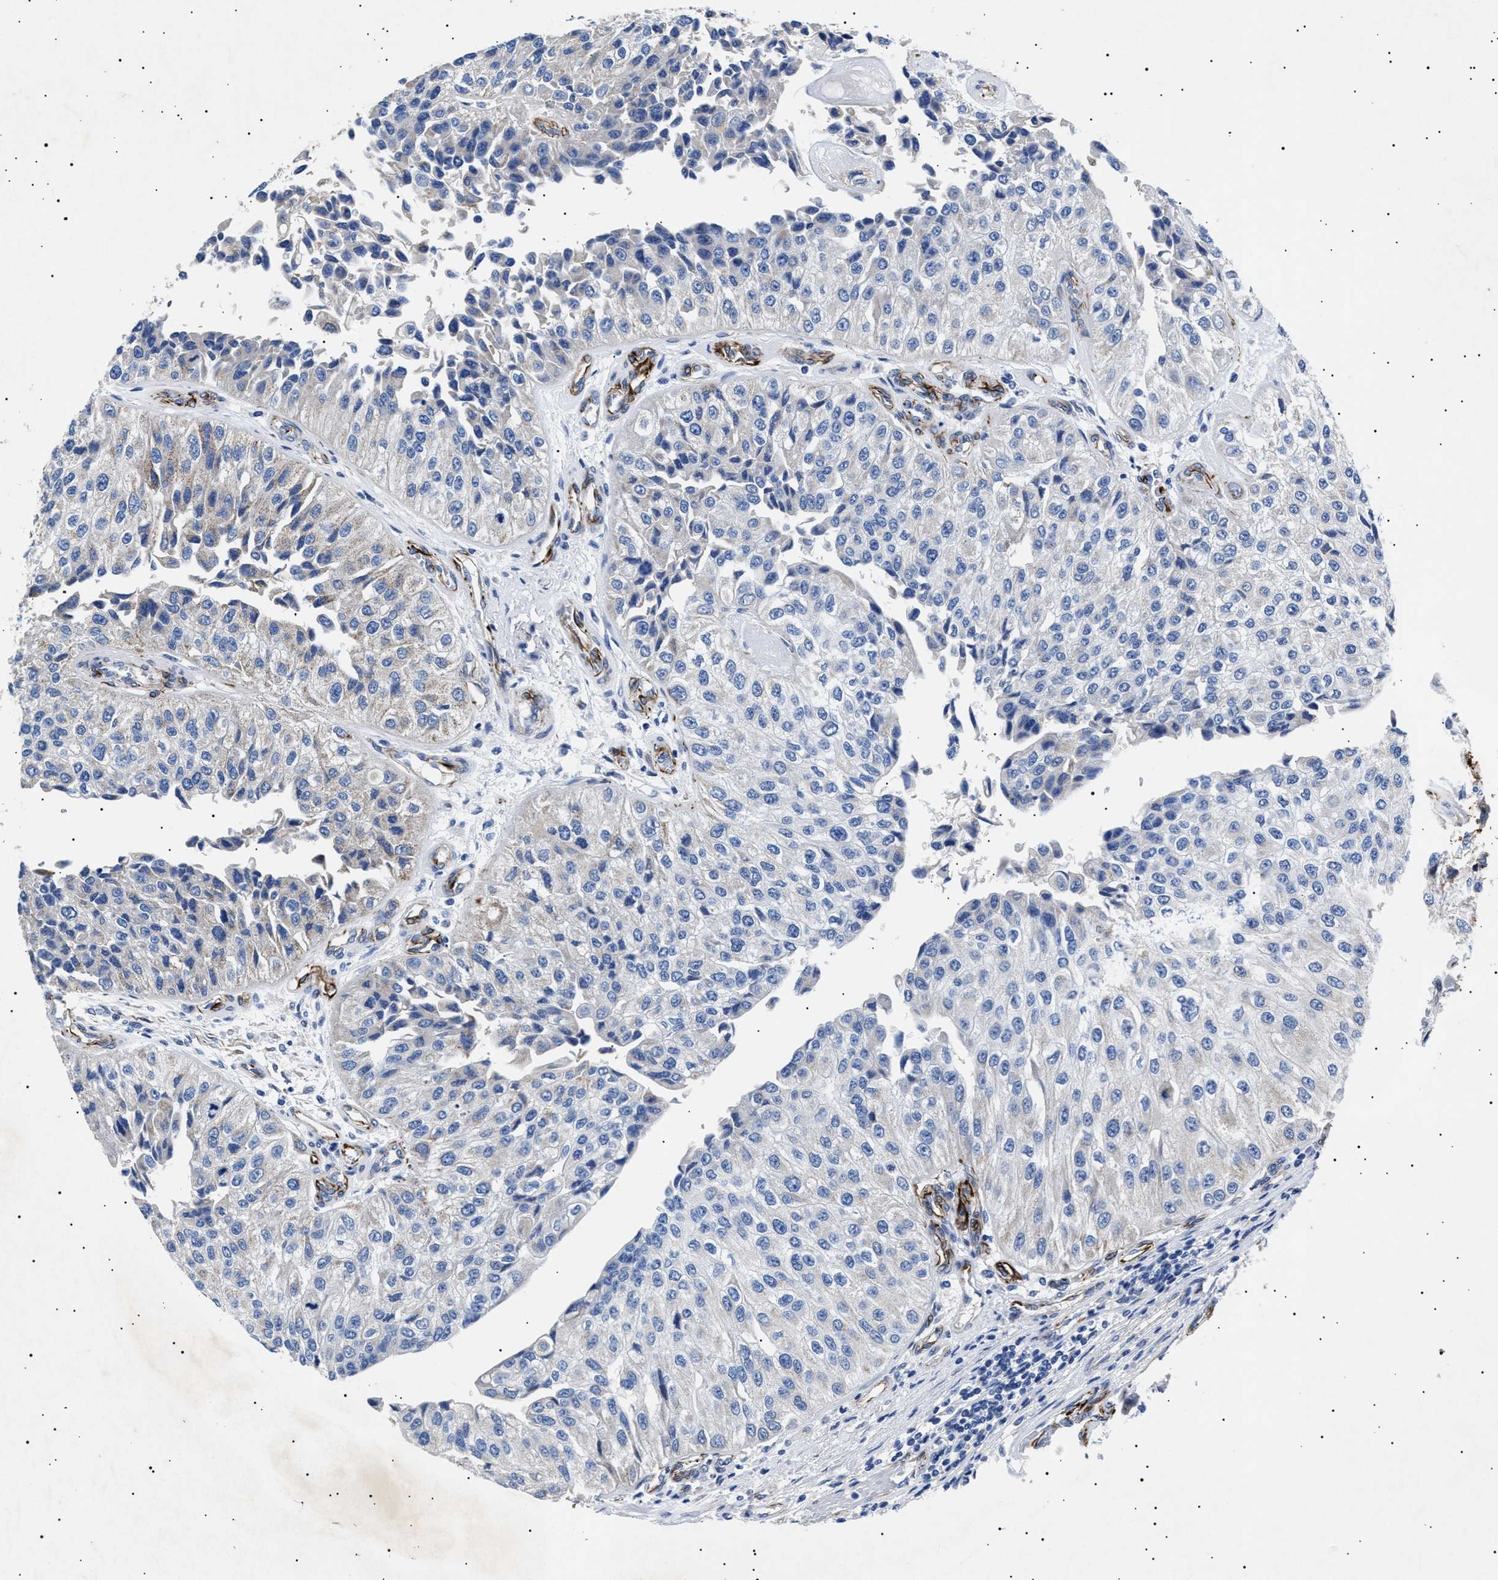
{"staining": {"intensity": "negative", "quantity": "none", "location": "none"}, "tissue": "urothelial cancer", "cell_type": "Tumor cells", "image_type": "cancer", "snomed": [{"axis": "morphology", "description": "Urothelial carcinoma, High grade"}, {"axis": "topography", "description": "Kidney"}, {"axis": "topography", "description": "Urinary bladder"}], "caption": "High power microscopy micrograph of an immunohistochemistry histopathology image of high-grade urothelial carcinoma, revealing no significant expression in tumor cells.", "gene": "OLFML2A", "patient": {"sex": "male", "age": 77}}